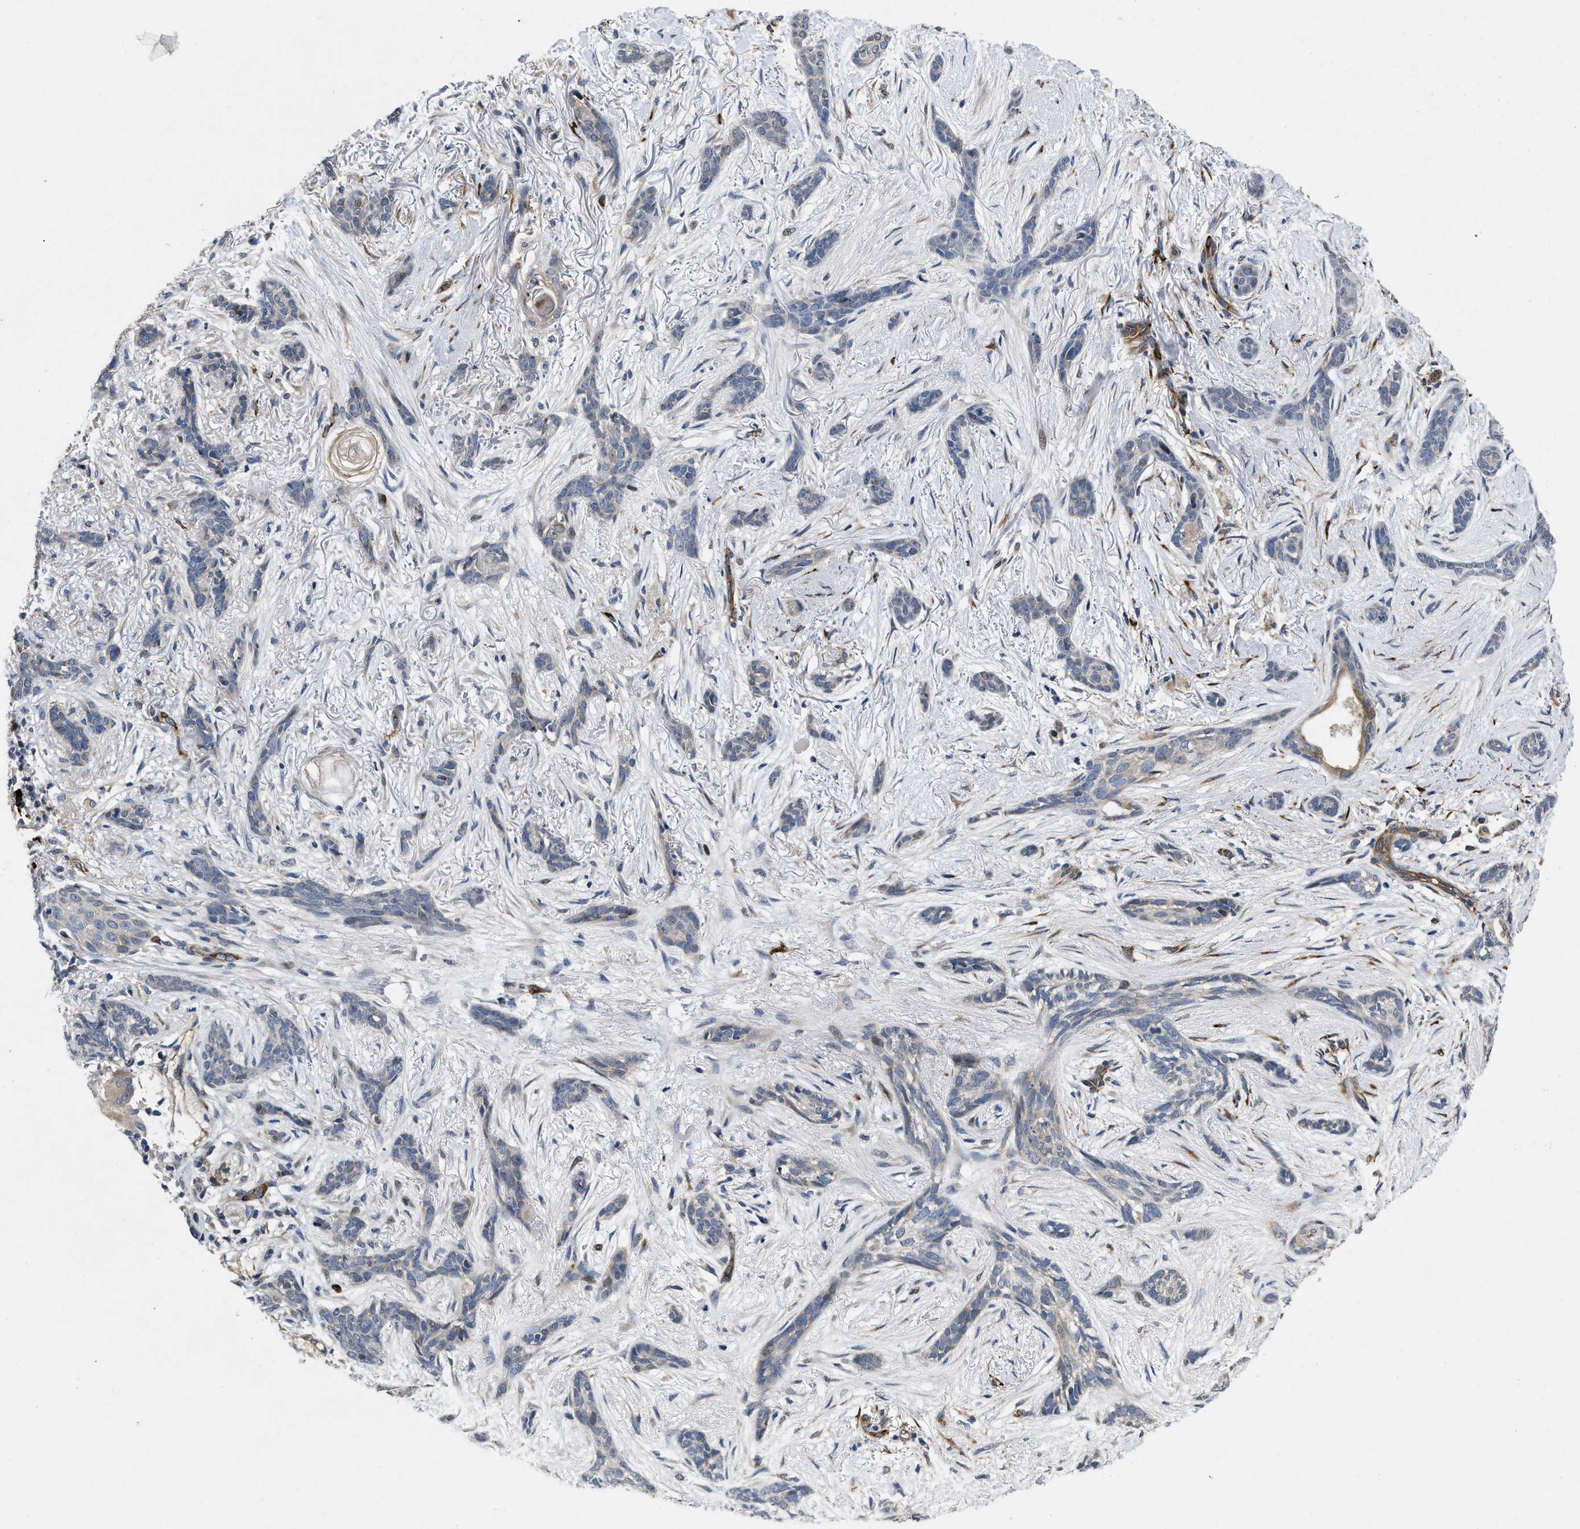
{"staining": {"intensity": "weak", "quantity": "<25%", "location": "cytoplasmic/membranous"}, "tissue": "skin cancer", "cell_type": "Tumor cells", "image_type": "cancer", "snomed": [{"axis": "morphology", "description": "Basal cell carcinoma"}, {"axis": "morphology", "description": "Adnexal tumor, benign"}, {"axis": "topography", "description": "Skin"}], "caption": "Tumor cells are negative for brown protein staining in basal cell carcinoma (skin). (DAB (3,3'-diaminobenzidine) immunohistochemistry visualized using brightfield microscopy, high magnification).", "gene": "HSPA12B", "patient": {"sex": "female", "age": 42}}